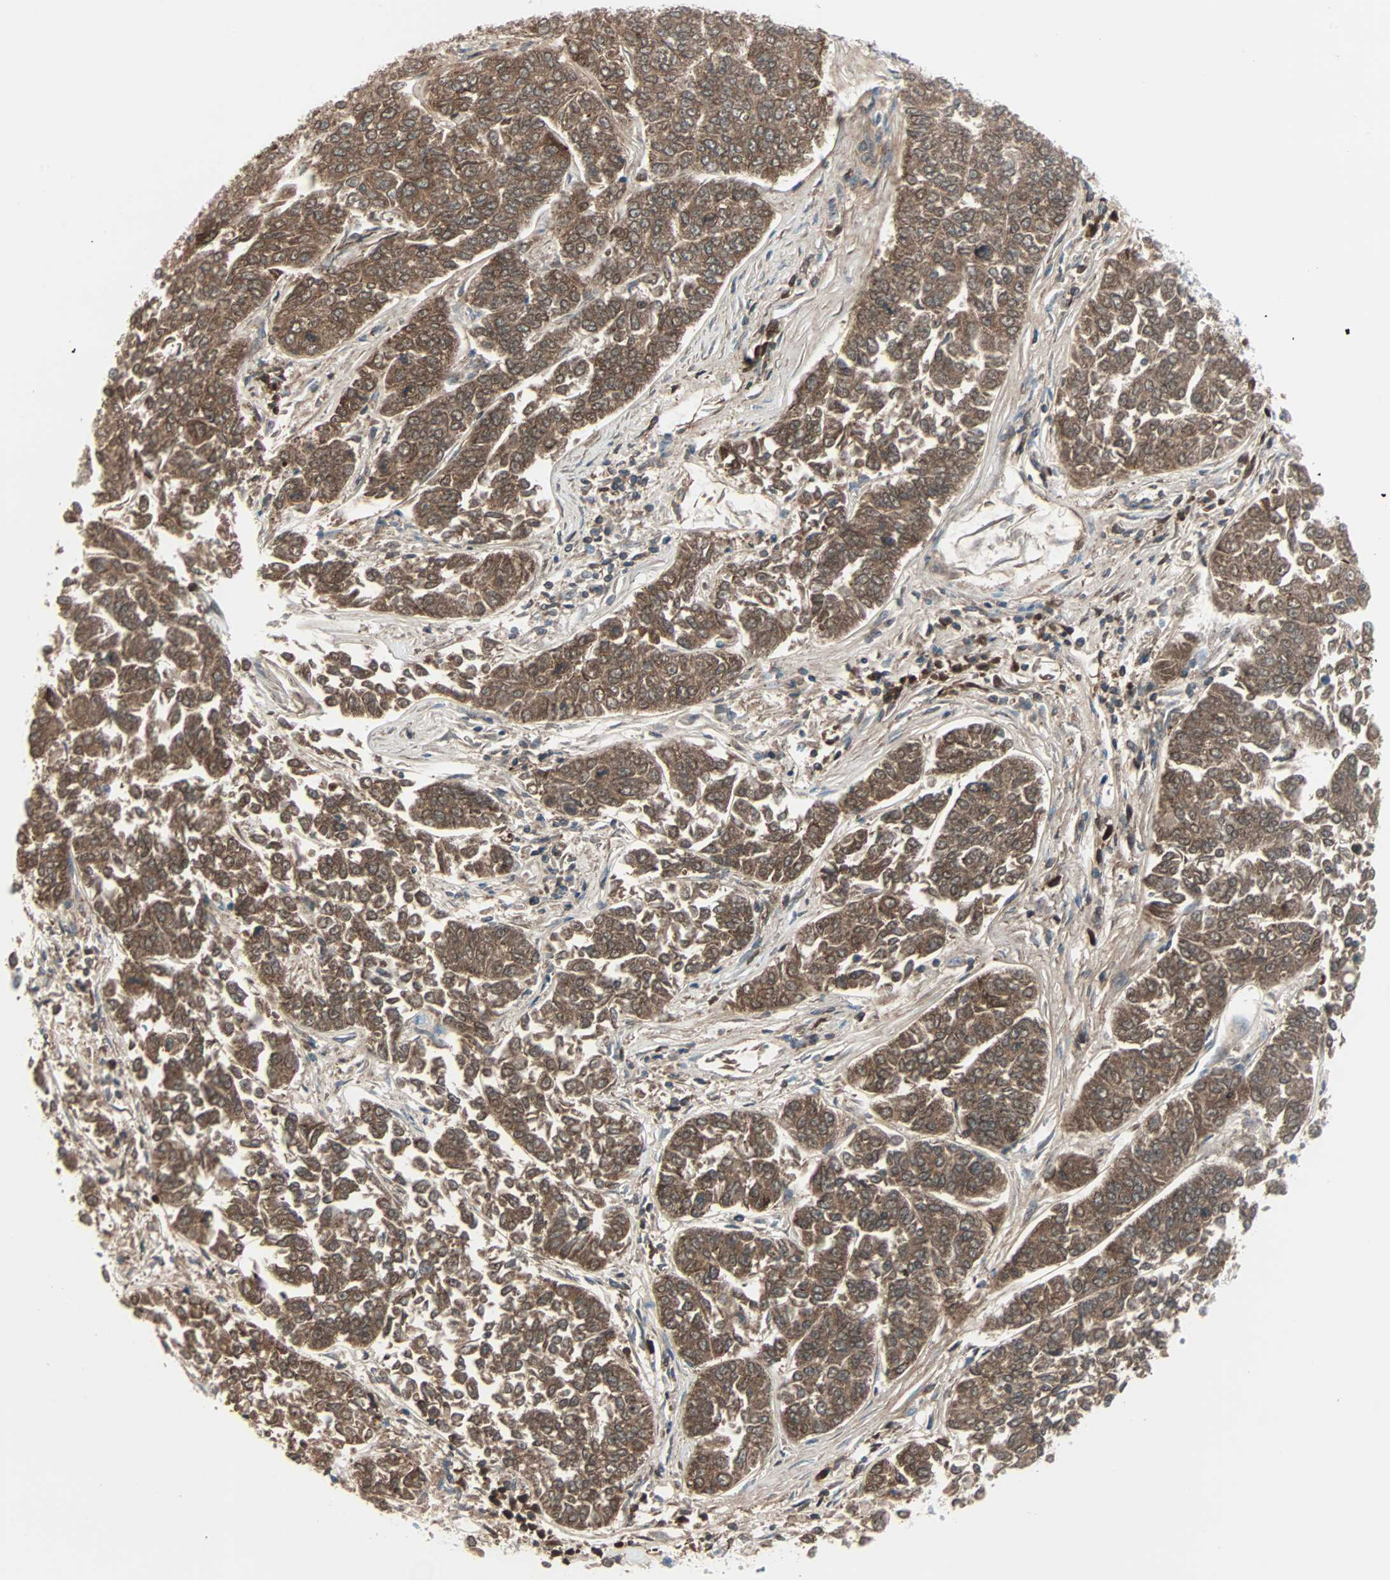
{"staining": {"intensity": "moderate", "quantity": ">75%", "location": "cytoplasmic/membranous"}, "tissue": "lung cancer", "cell_type": "Tumor cells", "image_type": "cancer", "snomed": [{"axis": "morphology", "description": "Adenocarcinoma, NOS"}, {"axis": "topography", "description": "Lung"}], "caption": "Moderate cytoplasmic/membranous expression is appreciated in about >75% of tumor cells in lung adenocarcinoma.", "gene": "SMIM8", "patient": {"sex": "male", "age": 84}}